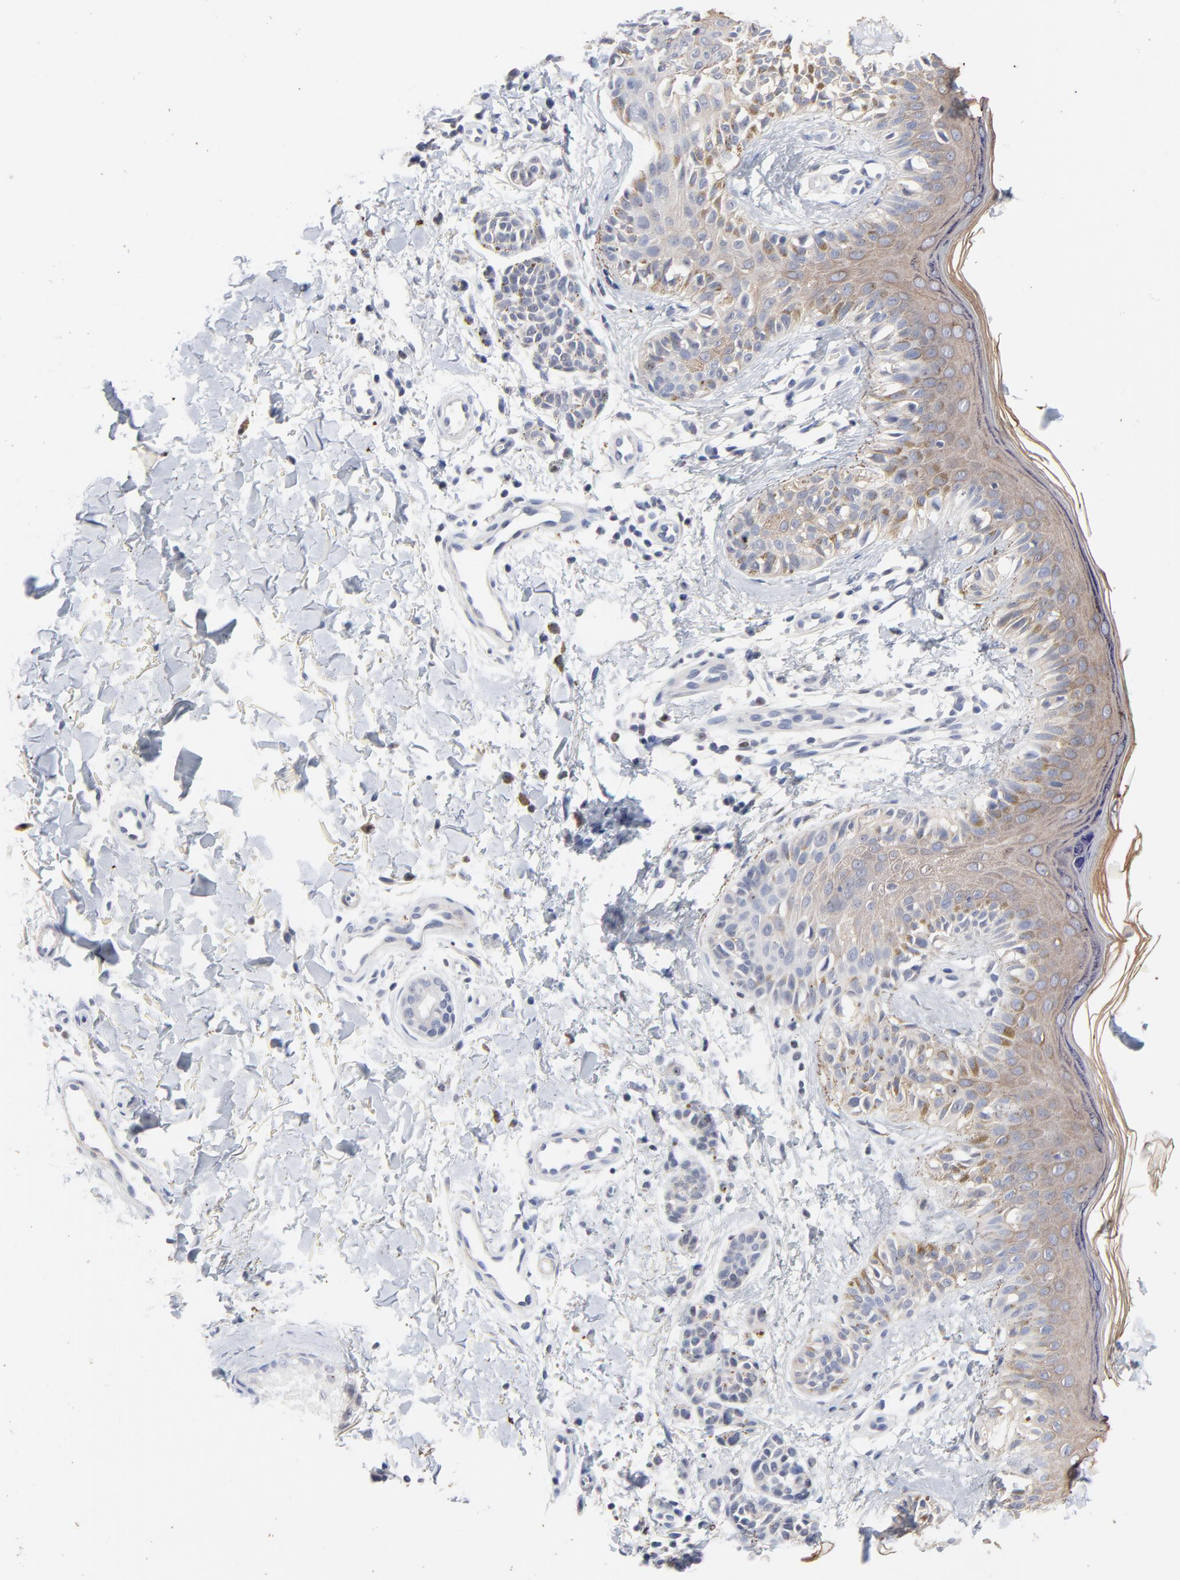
{"staining": {"intensity": "weak", "quantity": ">75%", "location": "cytoplasmic/membranous"}, "tissue": "melanoma", "cell_type": "Tumor cells", "image_type": "cancer", "snomed": [{"axis": "morphology", "description": "Normal tissue, NOS"}, {"axis": "morphology", "description": "Malignant melanoma, NOS"}, {"axis": "topography", "description": "Skin"}], "caption": "Protein analysis of melanoma tissue displays weak cytoplasmic/membranous expression in approximately >75% of tumor cells.", "gene": "AADAC", "patient": {"sex": "male", "age": 83}}